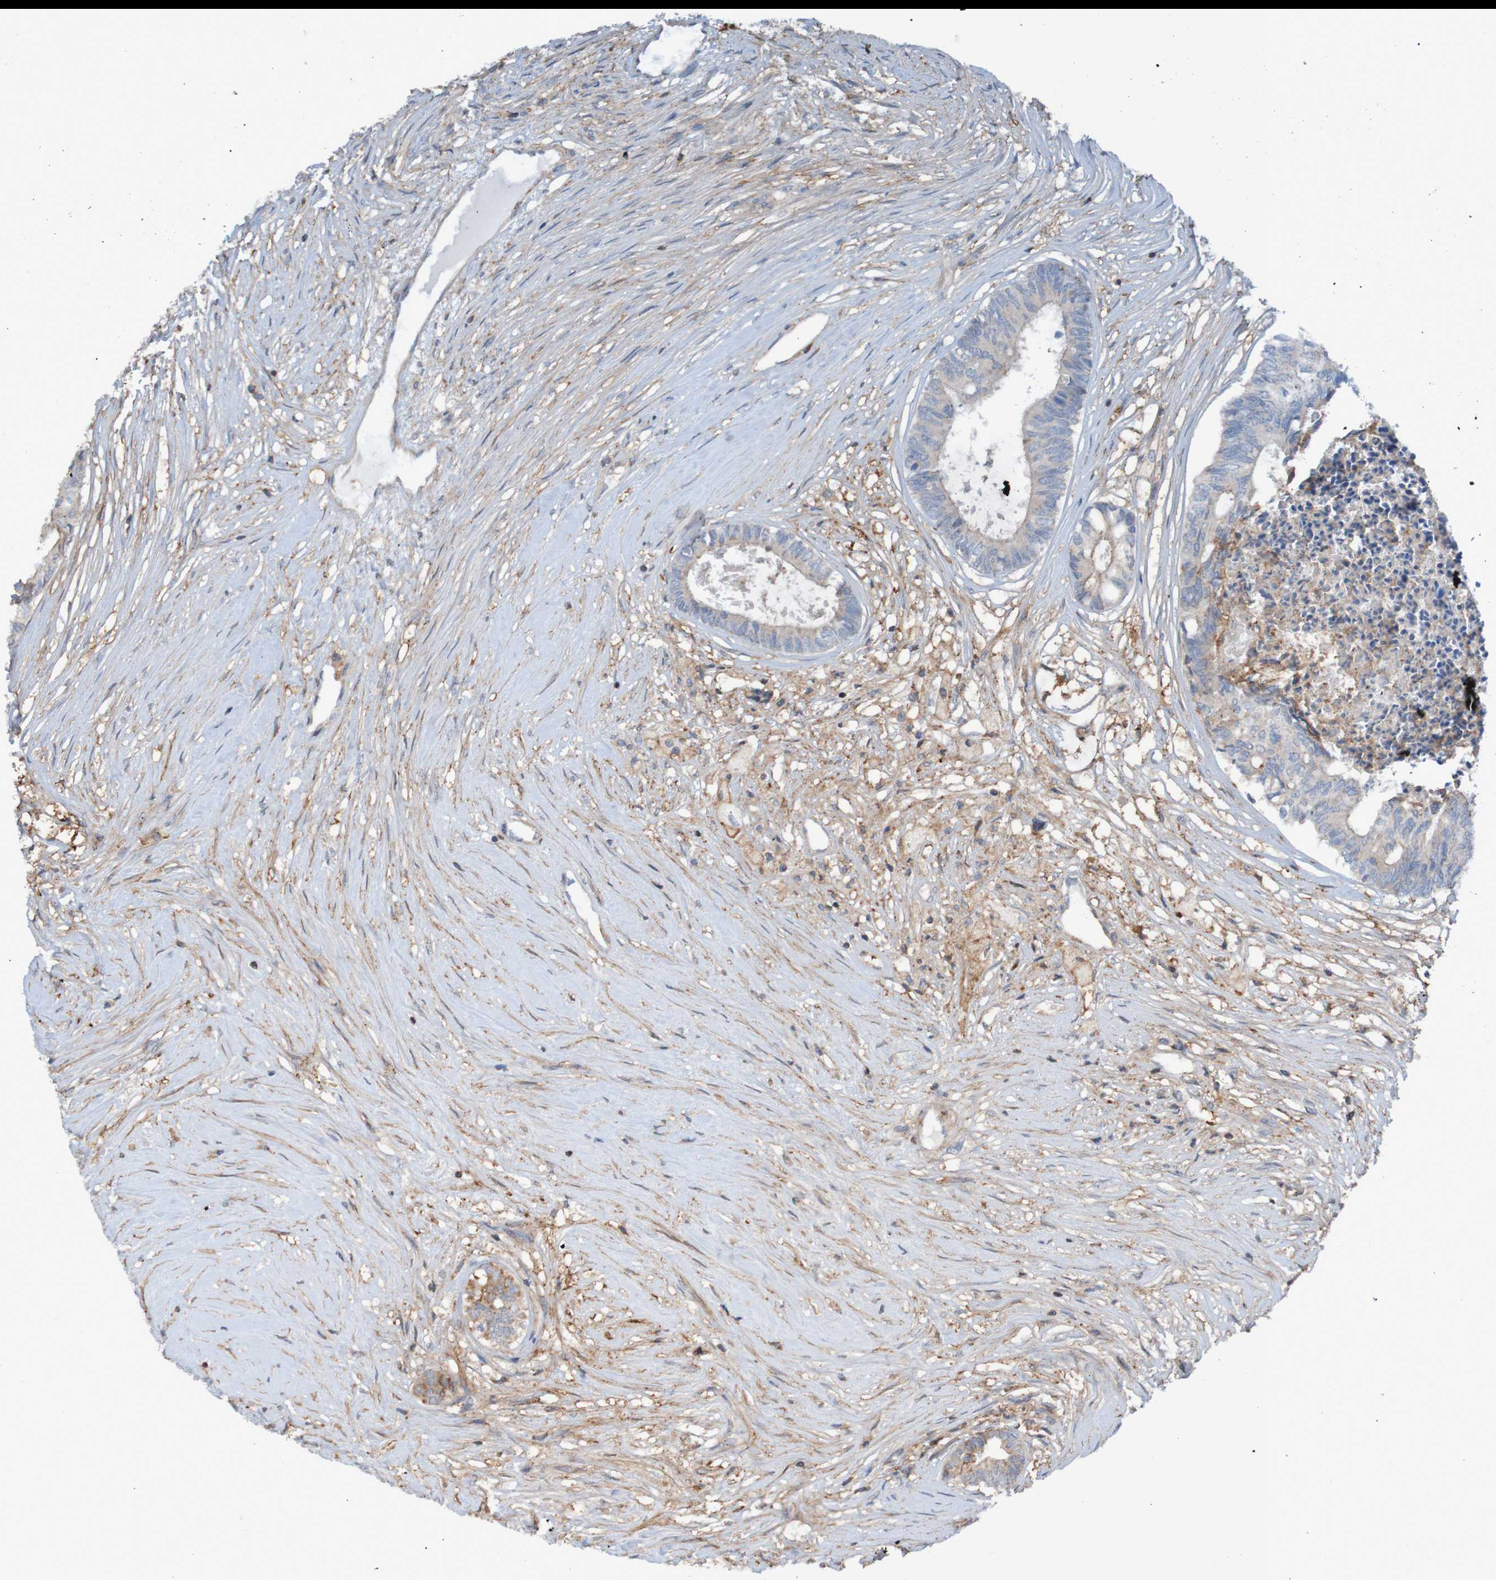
{"staining": {"intensity": "weak", "quantity": ">75%", "location": "cytoplasmic/membranous"}, "tissue": "colorectal cancer", "cell_type": "Tumor cells", "image_type": "cancer", "snomed": [{"axis": "morphology", "description": "Adenocarcinoma, NOS"}, {"axis": "topography", "description": "Rectum"}], "caption": "About >75% of tumor cells in adenocarcinoma (colorectal) demonstrate weak cytoplasmic/membranous protein staining as visualized by brown immunohistochemical staining.", "gene": "PDGFB", "patient": {"sex": "male", "age": 63}}